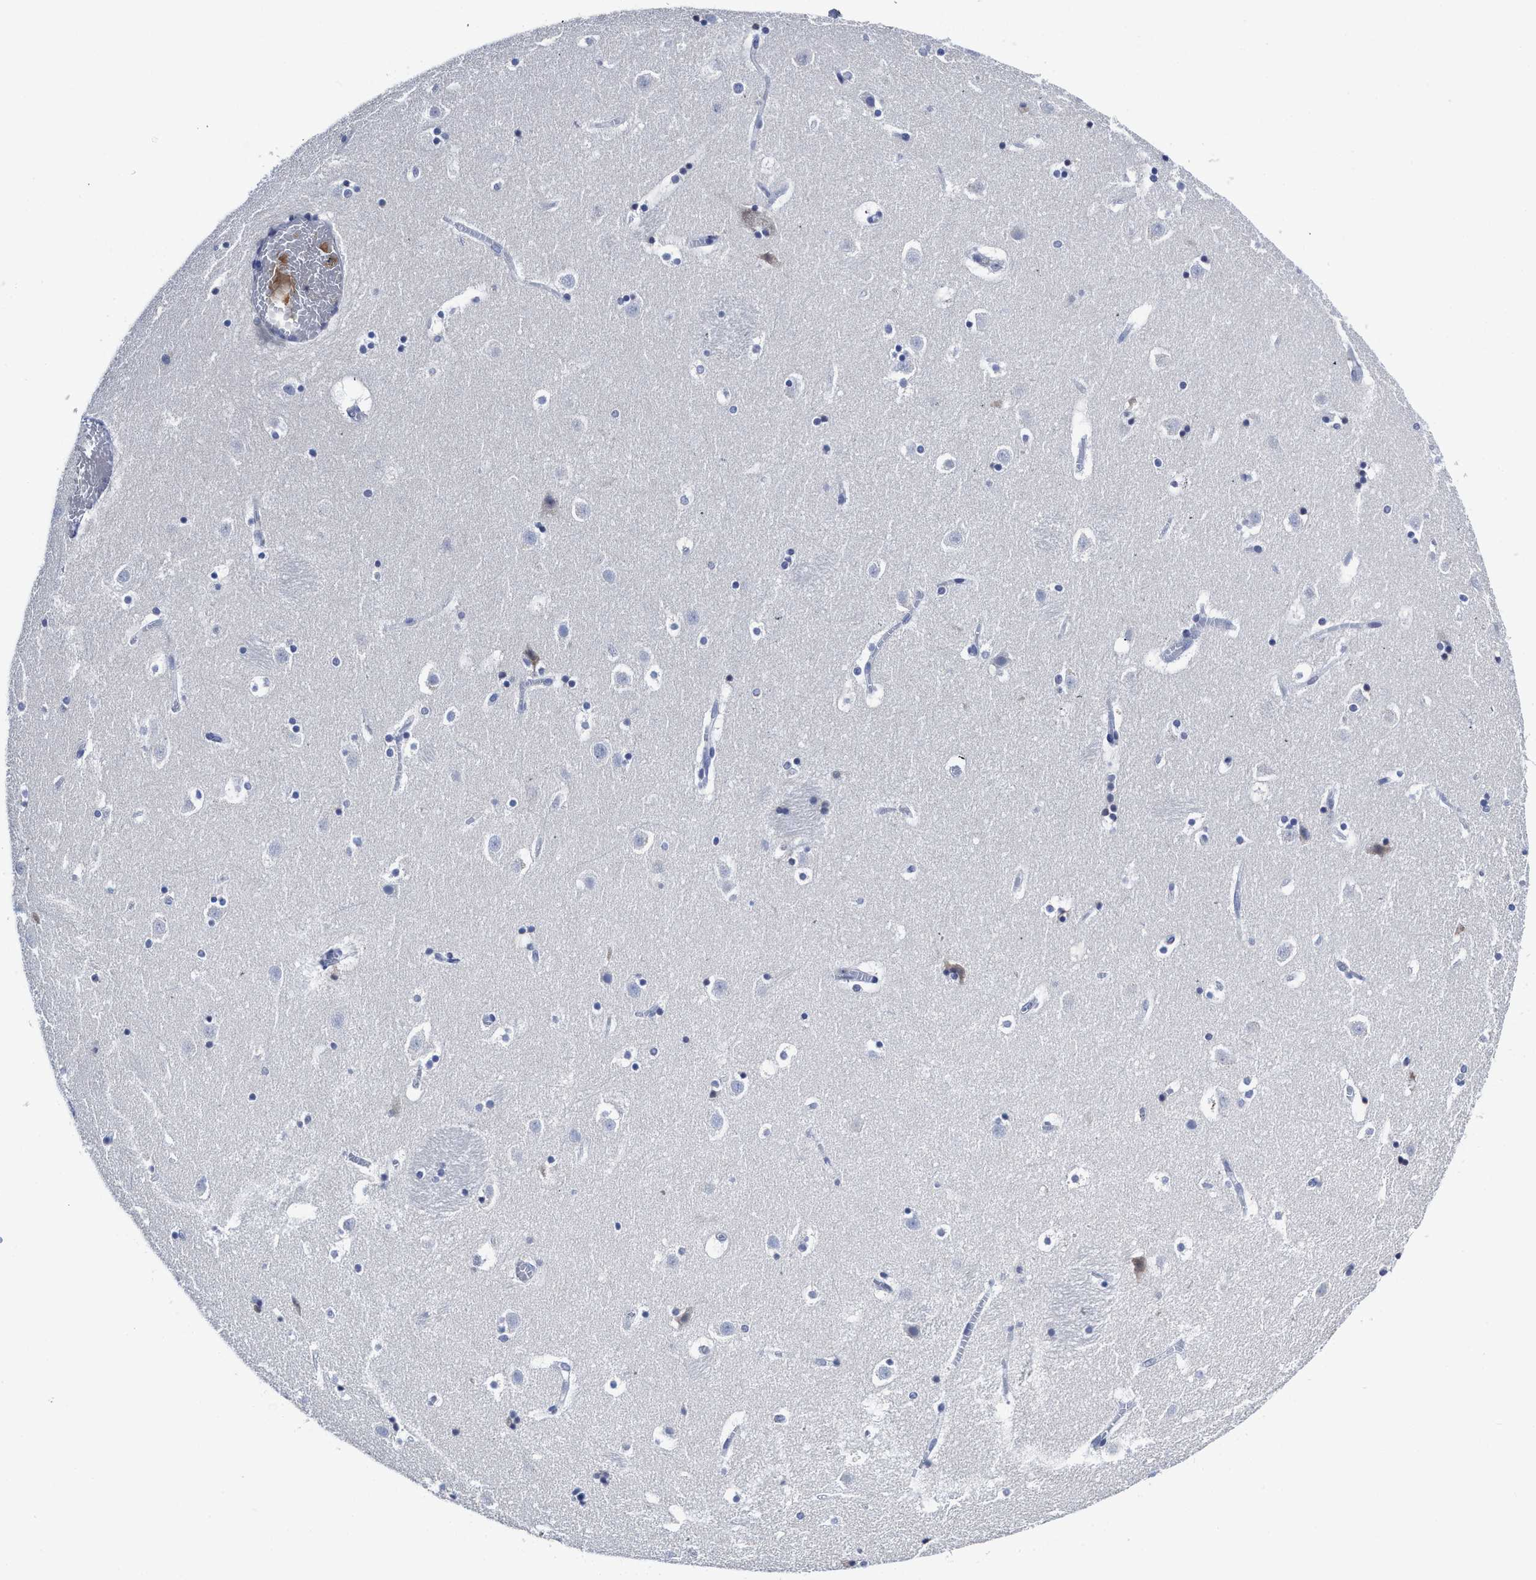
{"staining": {"intensity": "negative", "quantity": "none", "location": "none"}, "tissue": "caudate", "cell_type": "Glial cells", "image_type": "normal", "snomed": [{"axis": "morphology", "description": "Normal tissue, NOS"}, {"axis": "topography", "description": "Lateral ventricle wall"}], "caption": "Immunohistochemistry photomicrograph of benign caudate stained for a protein (brown), which shows no positivity in glial cells.", "gene": "C2", "patient": {"sex": "male", "age": 45}}